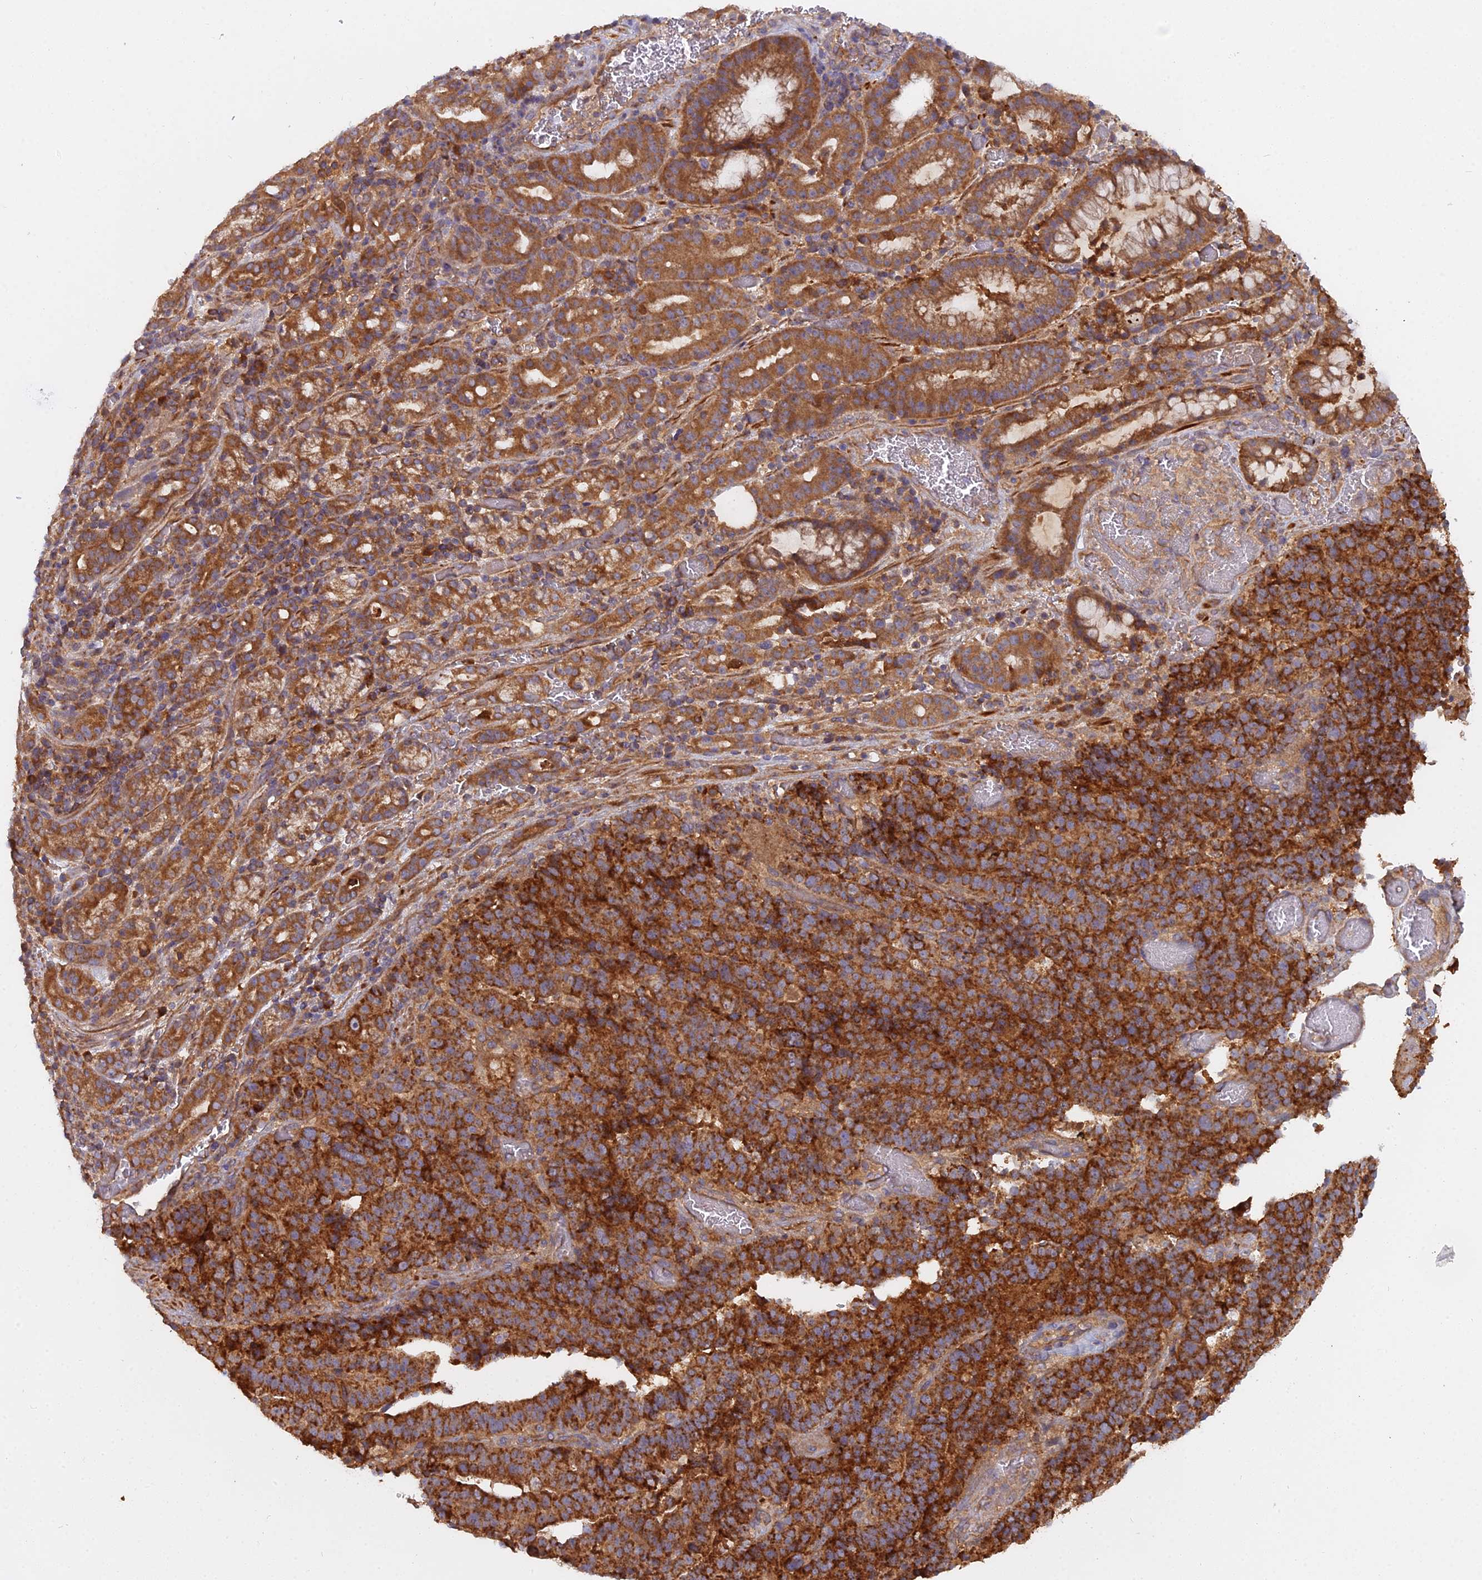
{"staining": {"intensity": "strong", "quantity": ">75%", "location": "cytoplasmic/membranous"}, "tissue": "stomach cancer", "cell_type": "Tumor cells", "image_type": "cancer", "snomed": [{"axis": "morphology", "description": "Adenocarcinoma, NOS"}, {"axis": "topography", "description": "Stomach"}], "caption": "Immunohistochemistry (IHC) histopathology image of human adenocarcinoma (stomach) stained for a protein (brown), which shows high levels of strong cytoplasmic/membranous staining in approximately >75% of tumor cells.", "gene": "CCDC167", "patient": {"sex": "male", "age": 48}}